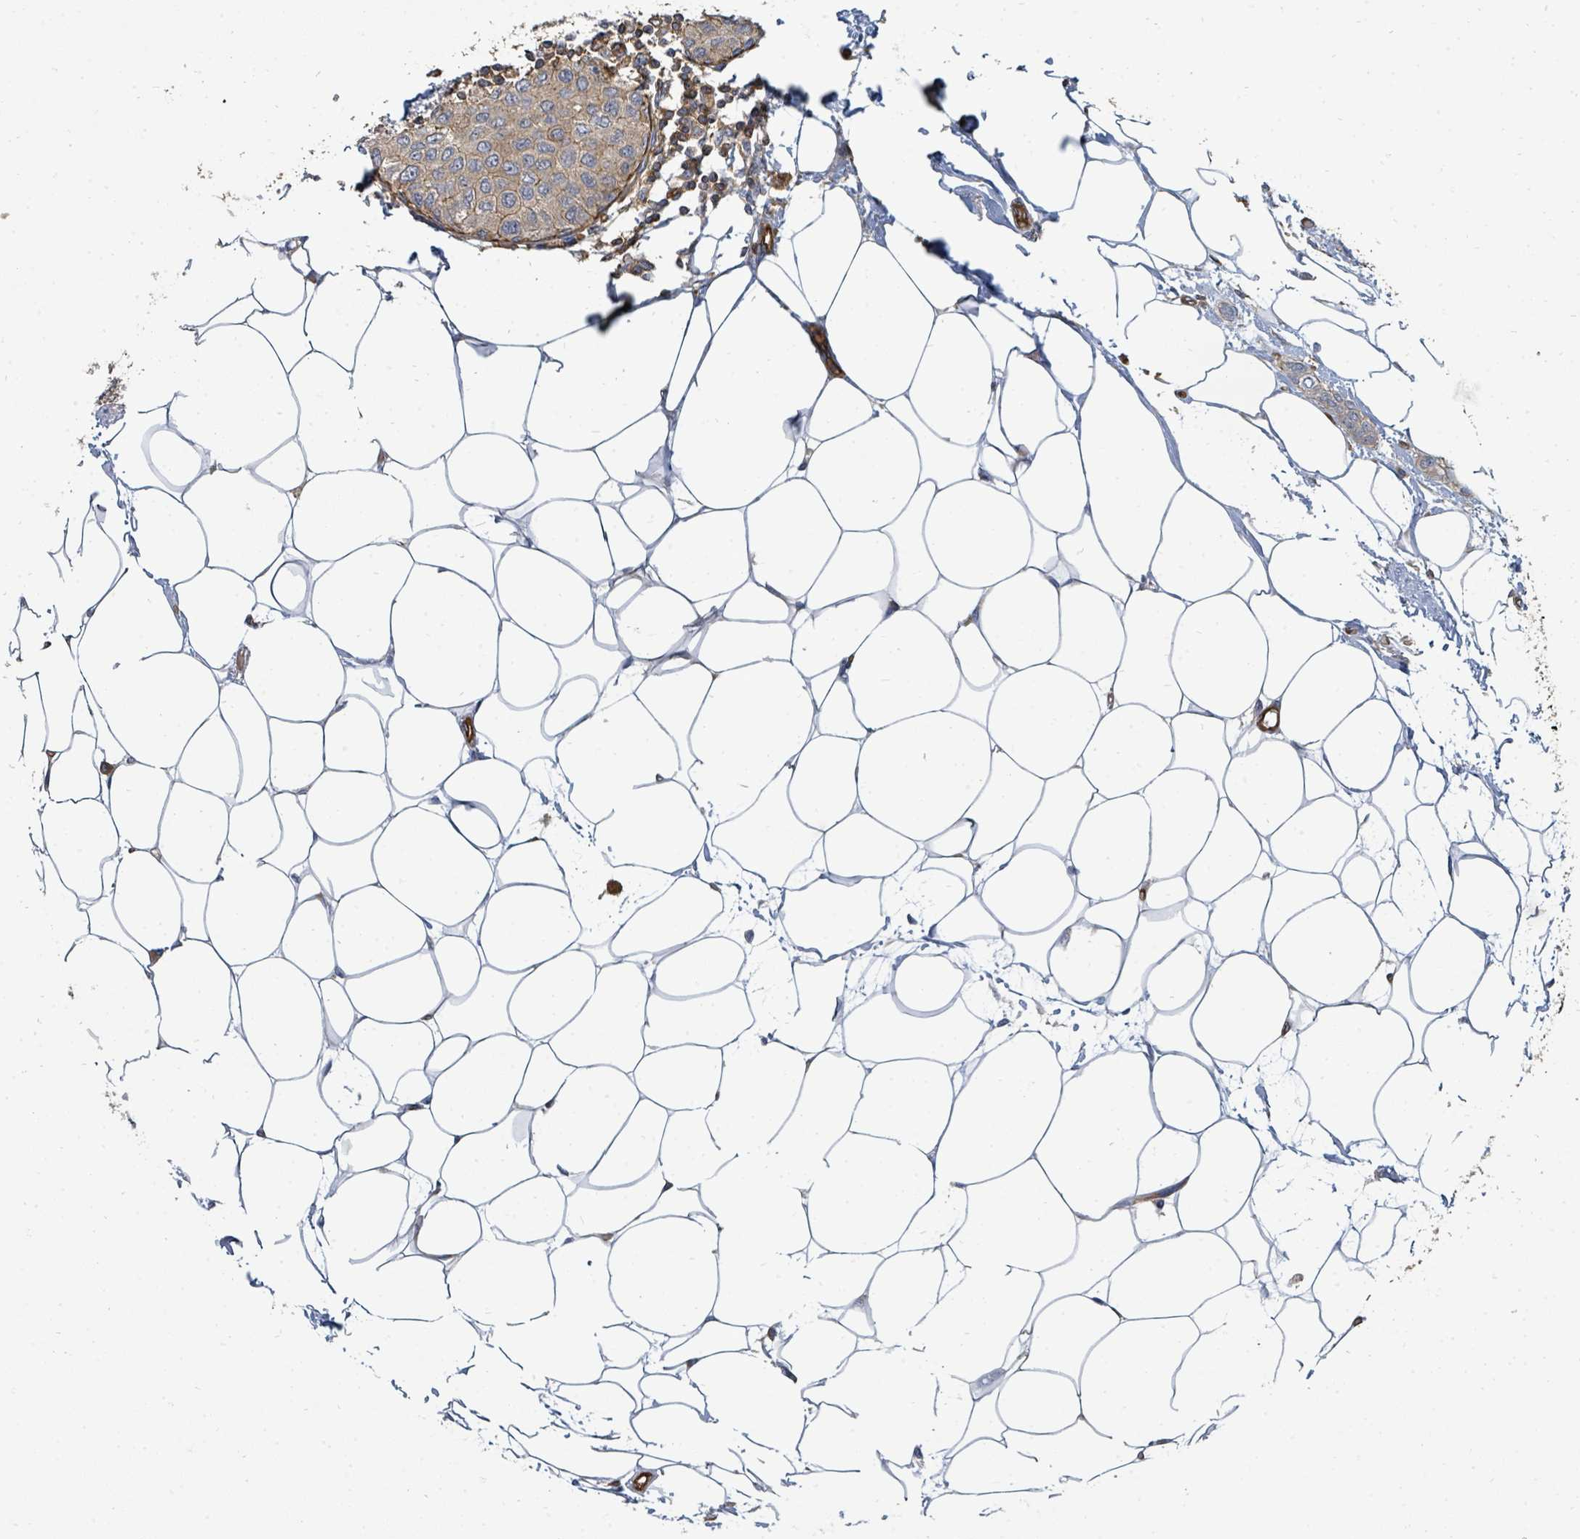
{"staining": {"intensity": "weak", "quantity": ">75%", "location": "cytoplasmic/membranous"}, "tissue": "breast cancer", "cell_type": "Tumor cells", "image_type": "cancer", "snomed": [{"axis": "morphology", "description": "Duct carcinoma"}, {"axis": "topography", "description": "Breast"}], "caption": "Human infiltrating ductal carcinoma (breast) stained with a protein marker shows weak staining in tumor cells.", "gene": "BOLA2B", "patient": {"sex": "female", "age": 72}}